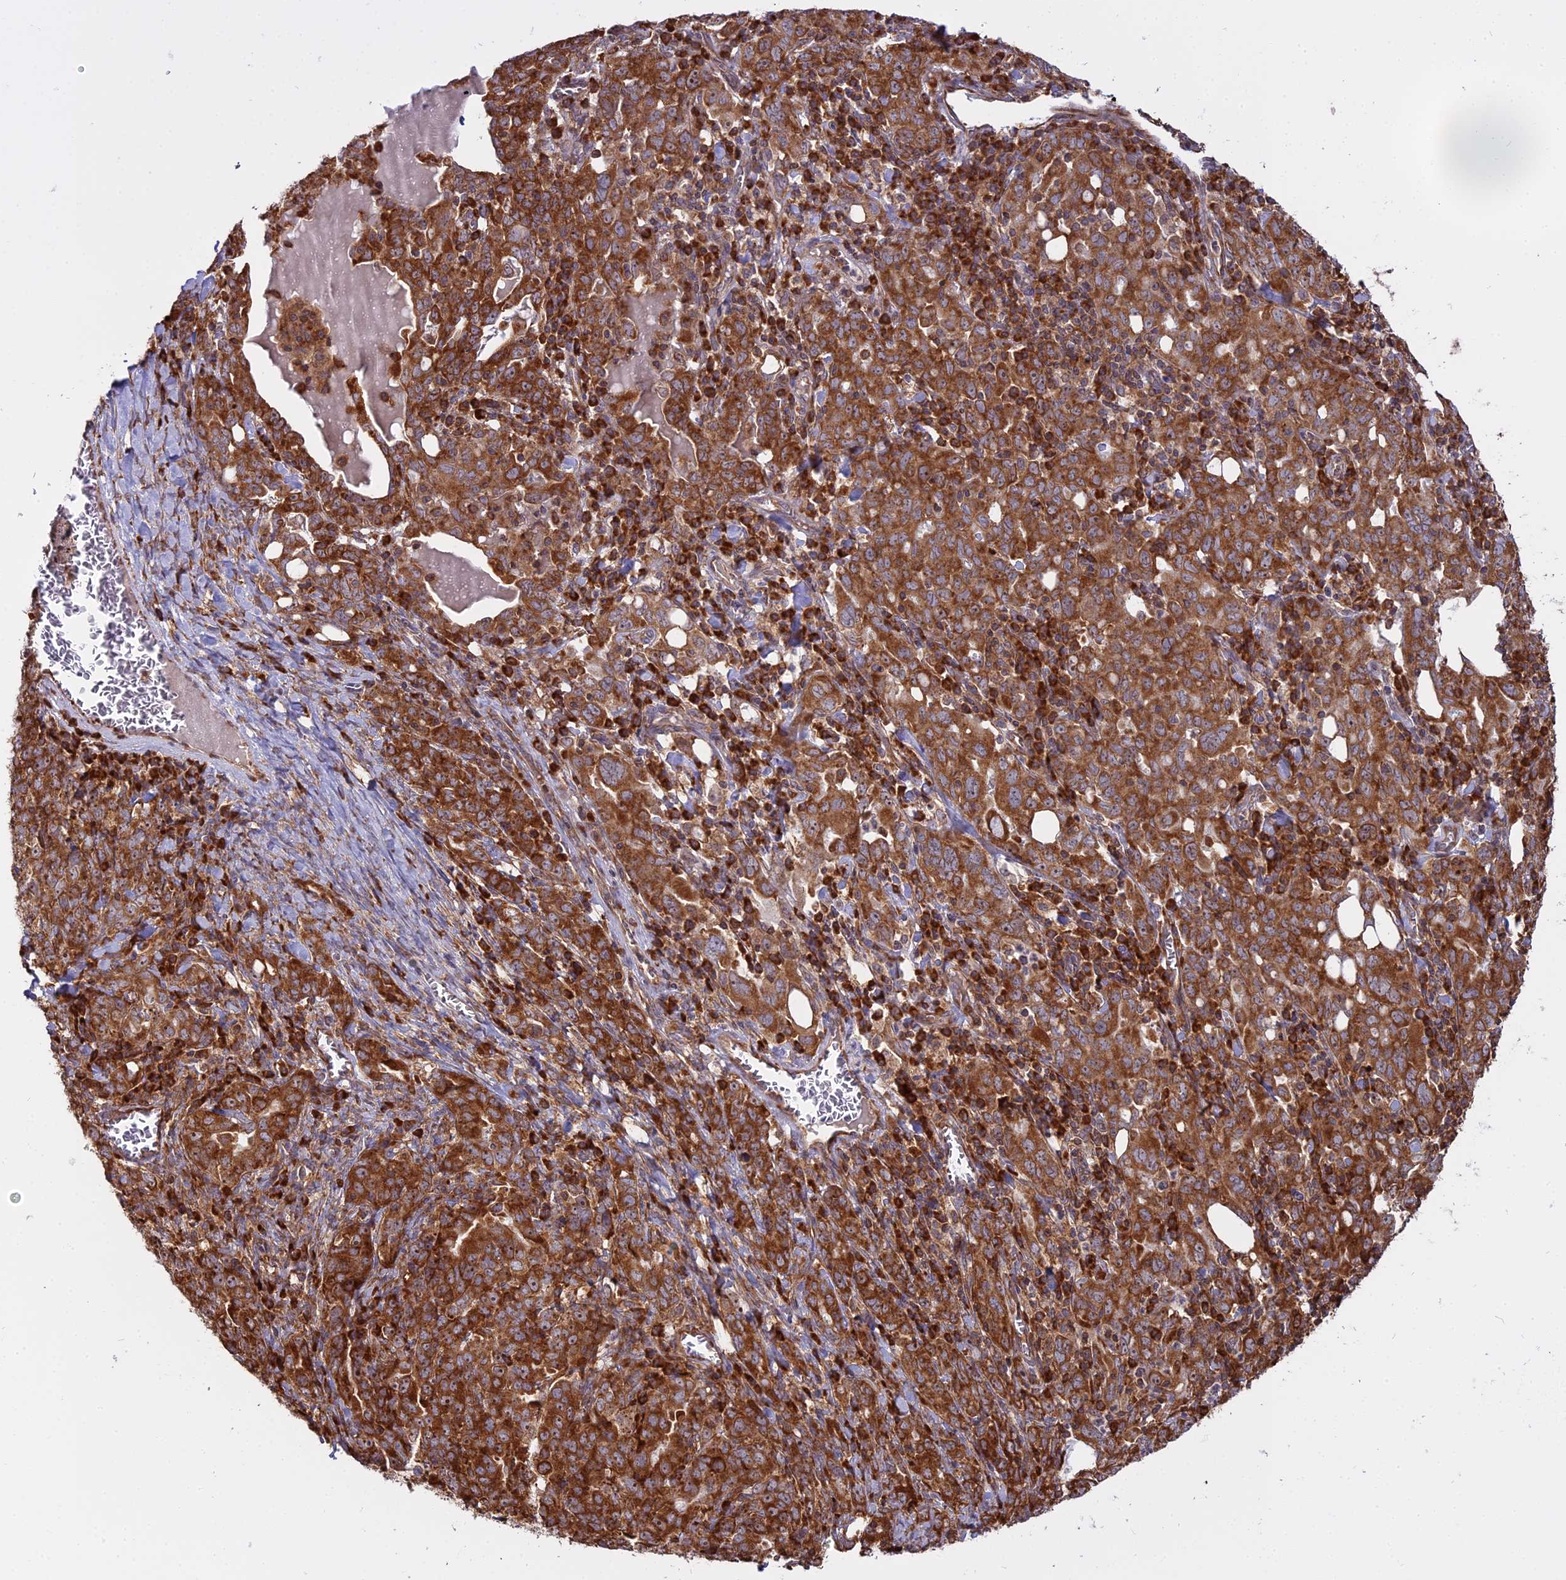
{"staining": {"intensity": "strong", "quantity": ">75%", "location": "cytoplasmic/membranous,nuclear"}, "tissue": "ovarian cancer", "cell_type": "Tumor cells", "image_type": "cancer", "snomed": [{"axis": "morphology", "description": "Carcinoma, endometroid"}, {"axis": "topography", "description": "Ovary"}], "caption": "Endometroid carcinoma (ovarian) tissue demonstrates strong cytoplasmic/membranous and nuclear staining in about >75% of tumor cells The protein of interest is stained brown, and the nuclei are stained in blue (DAB (3,3'-diaminobenzidine) IHC with brightfield microscopy, high magnification).", "gene": "RPL26", "patient": {"sex": "female", "age": 62}}